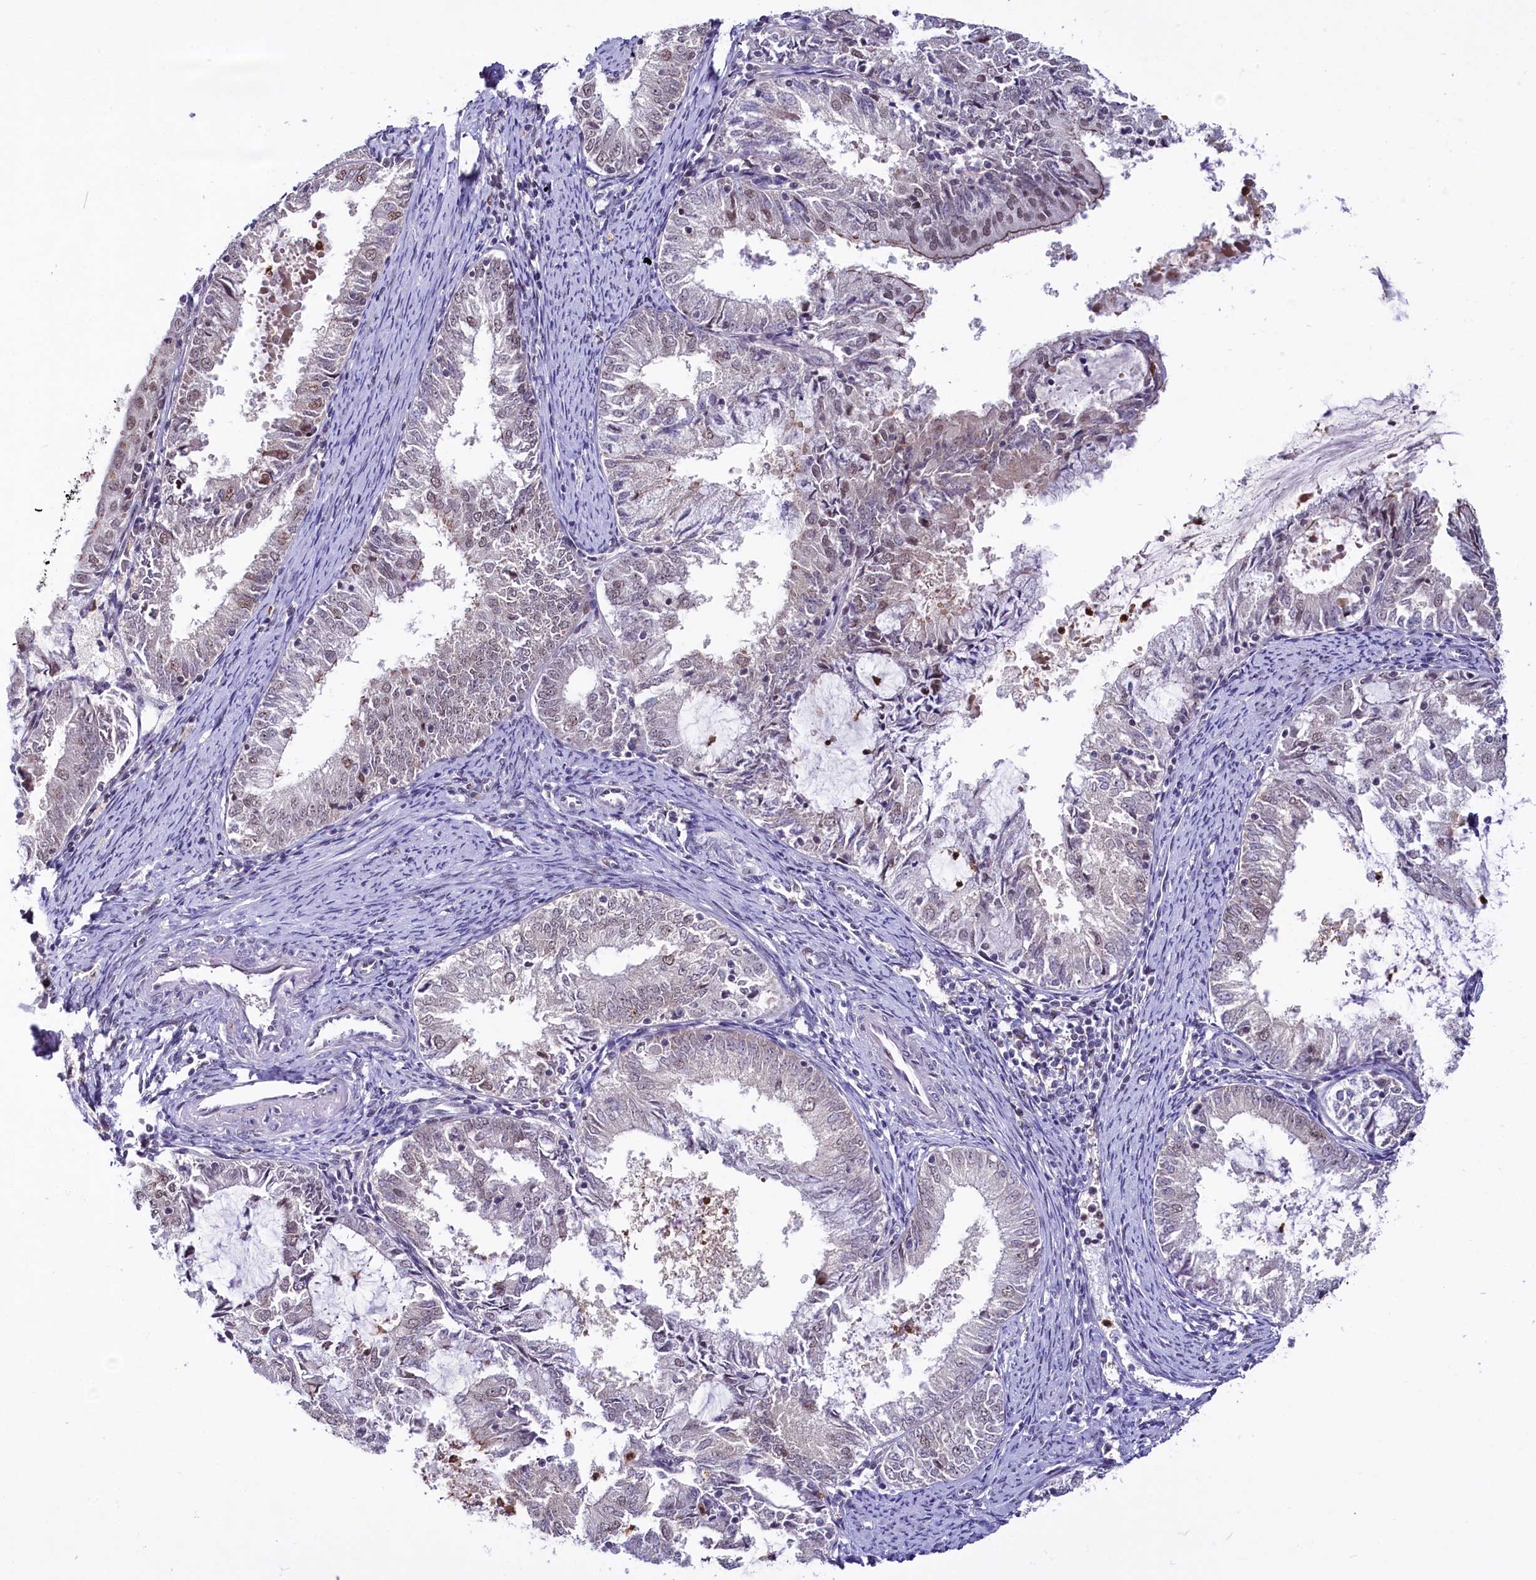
{"staining": {"intensity": "weak", "quantity": "<25%", "location": "nuclear"}, "tissue": "endometrial cancer", "cell_type": "Tumor cells", "image_type": "cancer", "snomed": [{"axis": "morphology", "description": "Adenocarcinoma, NOS"}, {"axis": "topography", "description": "Endometrium"}], "caption": "DAB immunohistochemical staining of human adenocarcinoma (endometrial) demonstrates no significant staining in tumor cells.", "gene": "SCAF11", "patient": {"sex": "female", "age": 57}}